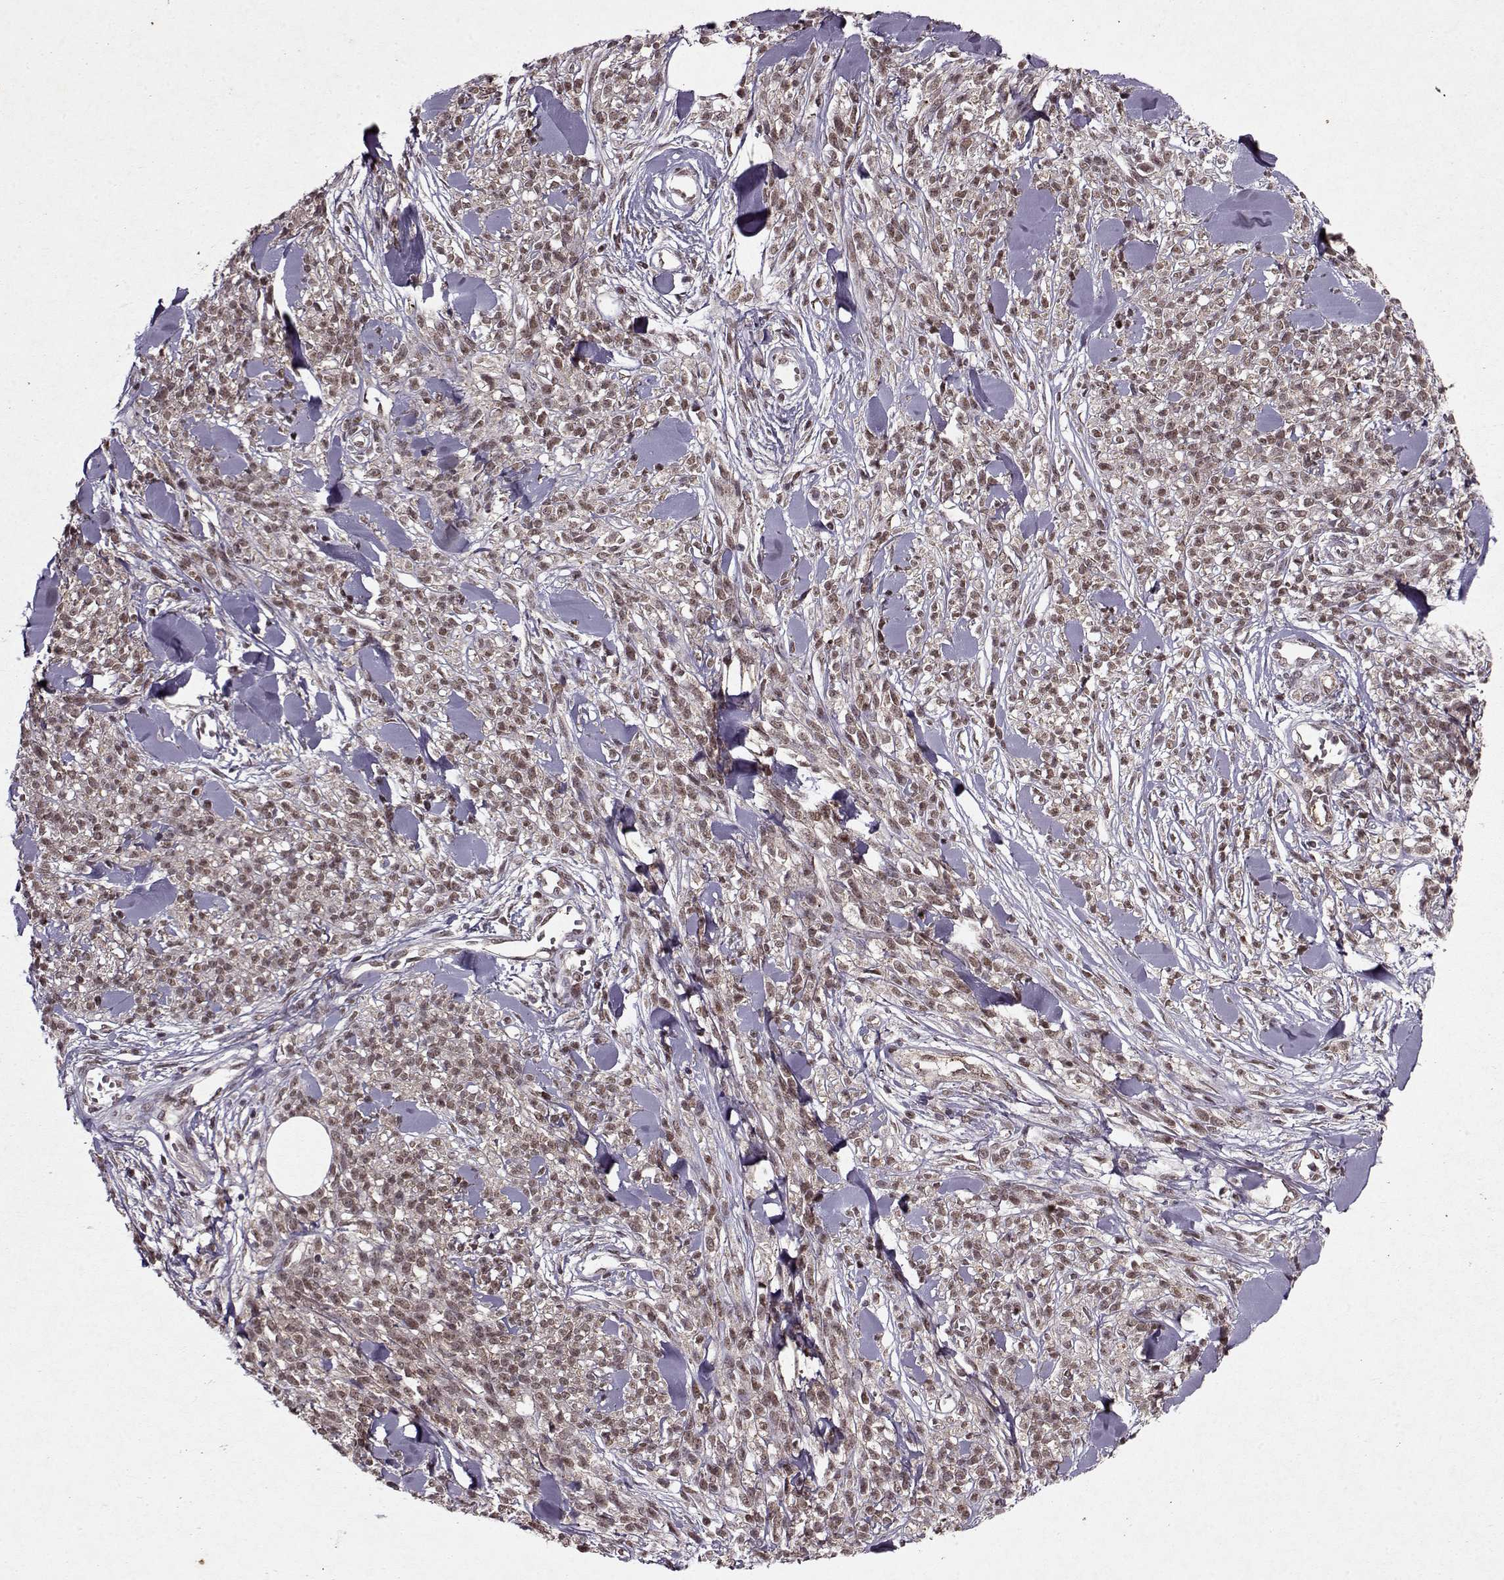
{"staining": {"intensity": "weak", "quantity": ">75%", "location": "nuclear"}, "tissue": "melanoma", "cell_type": "Tumor cells", "image_type": "cancer", "snomed": [{"axis": "morphology", "description": "Malignant melanoma, NOS"}, {"axis": "topography", "description": "Skin"}, {"axis": "topography", "description": "Skin of trunk"}], "caption": "A low amount of weak nuclear staining is seen in about >75% of tumor cells in malignant melanoma tissue.", "gene": "PSMA7", "patient": {"sex": "male", "age": 74}}